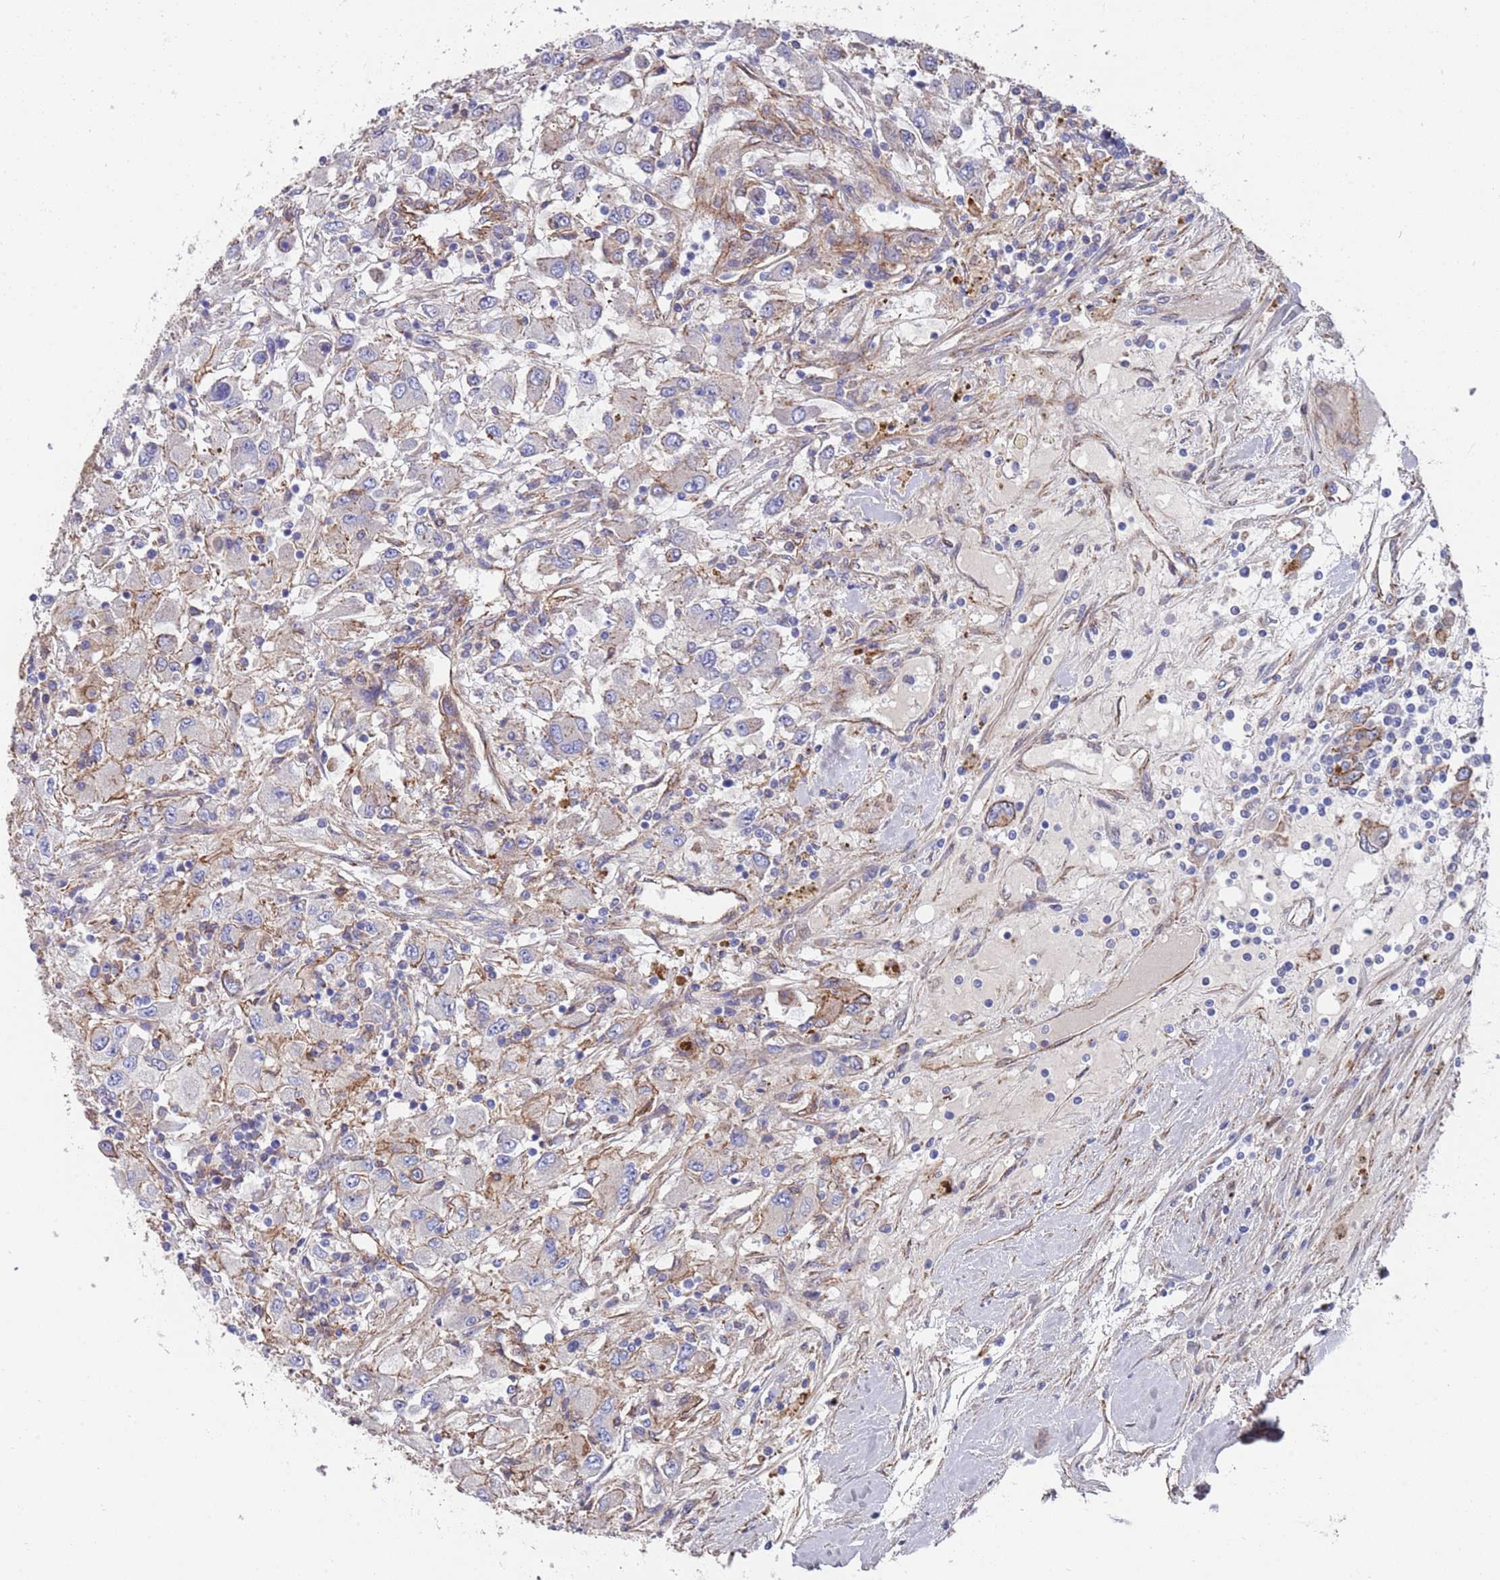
{"staining": {"intensity": "weak", "quantity": "<25%", "location": "cytoplasmic/membranous"}, "tissue": "renal cancer", "cell_type": "Tumor cells", "image_type": "cancer", "snomed": [{"axis": "morphology", "description": "Adenocarcinoma, NOS"}, {"axis": "topography", "description": "Kidney"}], "caption": "An image of renal adenocarcinoma stained for a protein exhibits no brown staining in tumor cells.", "gene": "JAKMIP2", "patient": {"sex": "female", "age": 67}}